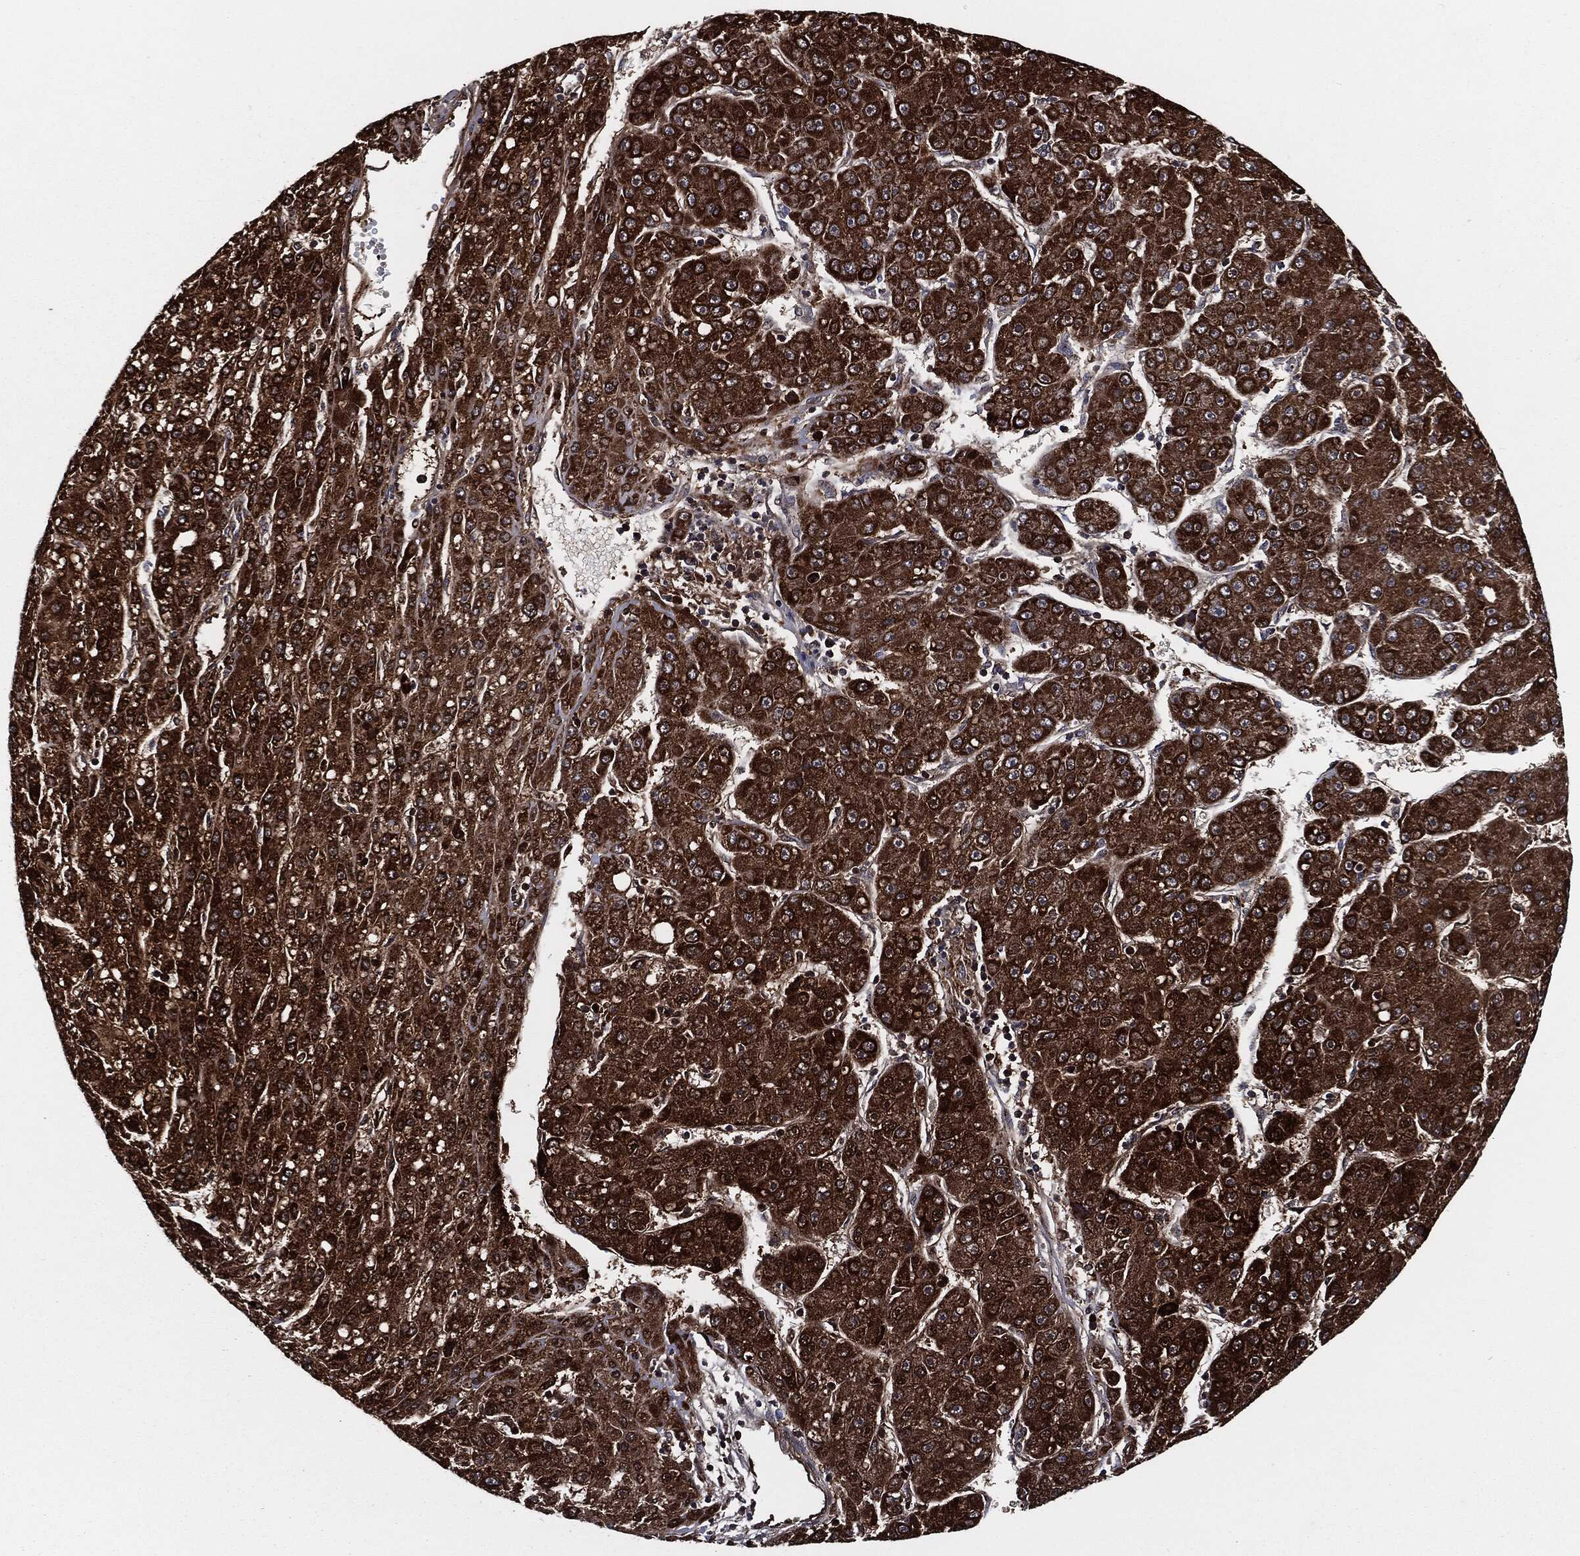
{"staining": {"intensity": "strong", "quantity": ">75%", "location": "cytoplasmic/membranous"}, "tissue": "liver cancer", "cell_type": "Tumor cells", "image_type": "cancer", "snomed": [{"axis": "morphology", "description": "Carcinoma, Hepatocellular, NOS"}, {"axis": "topography", "description": "Liver"}], "caption": "Protein staining of liver hepatocellular carcinoma tissue displays strong cytoplasmic/membranous expression in about >75% of tumor cells.", "gene": "FH", "patient": {"sex": "male", "age": 67}}